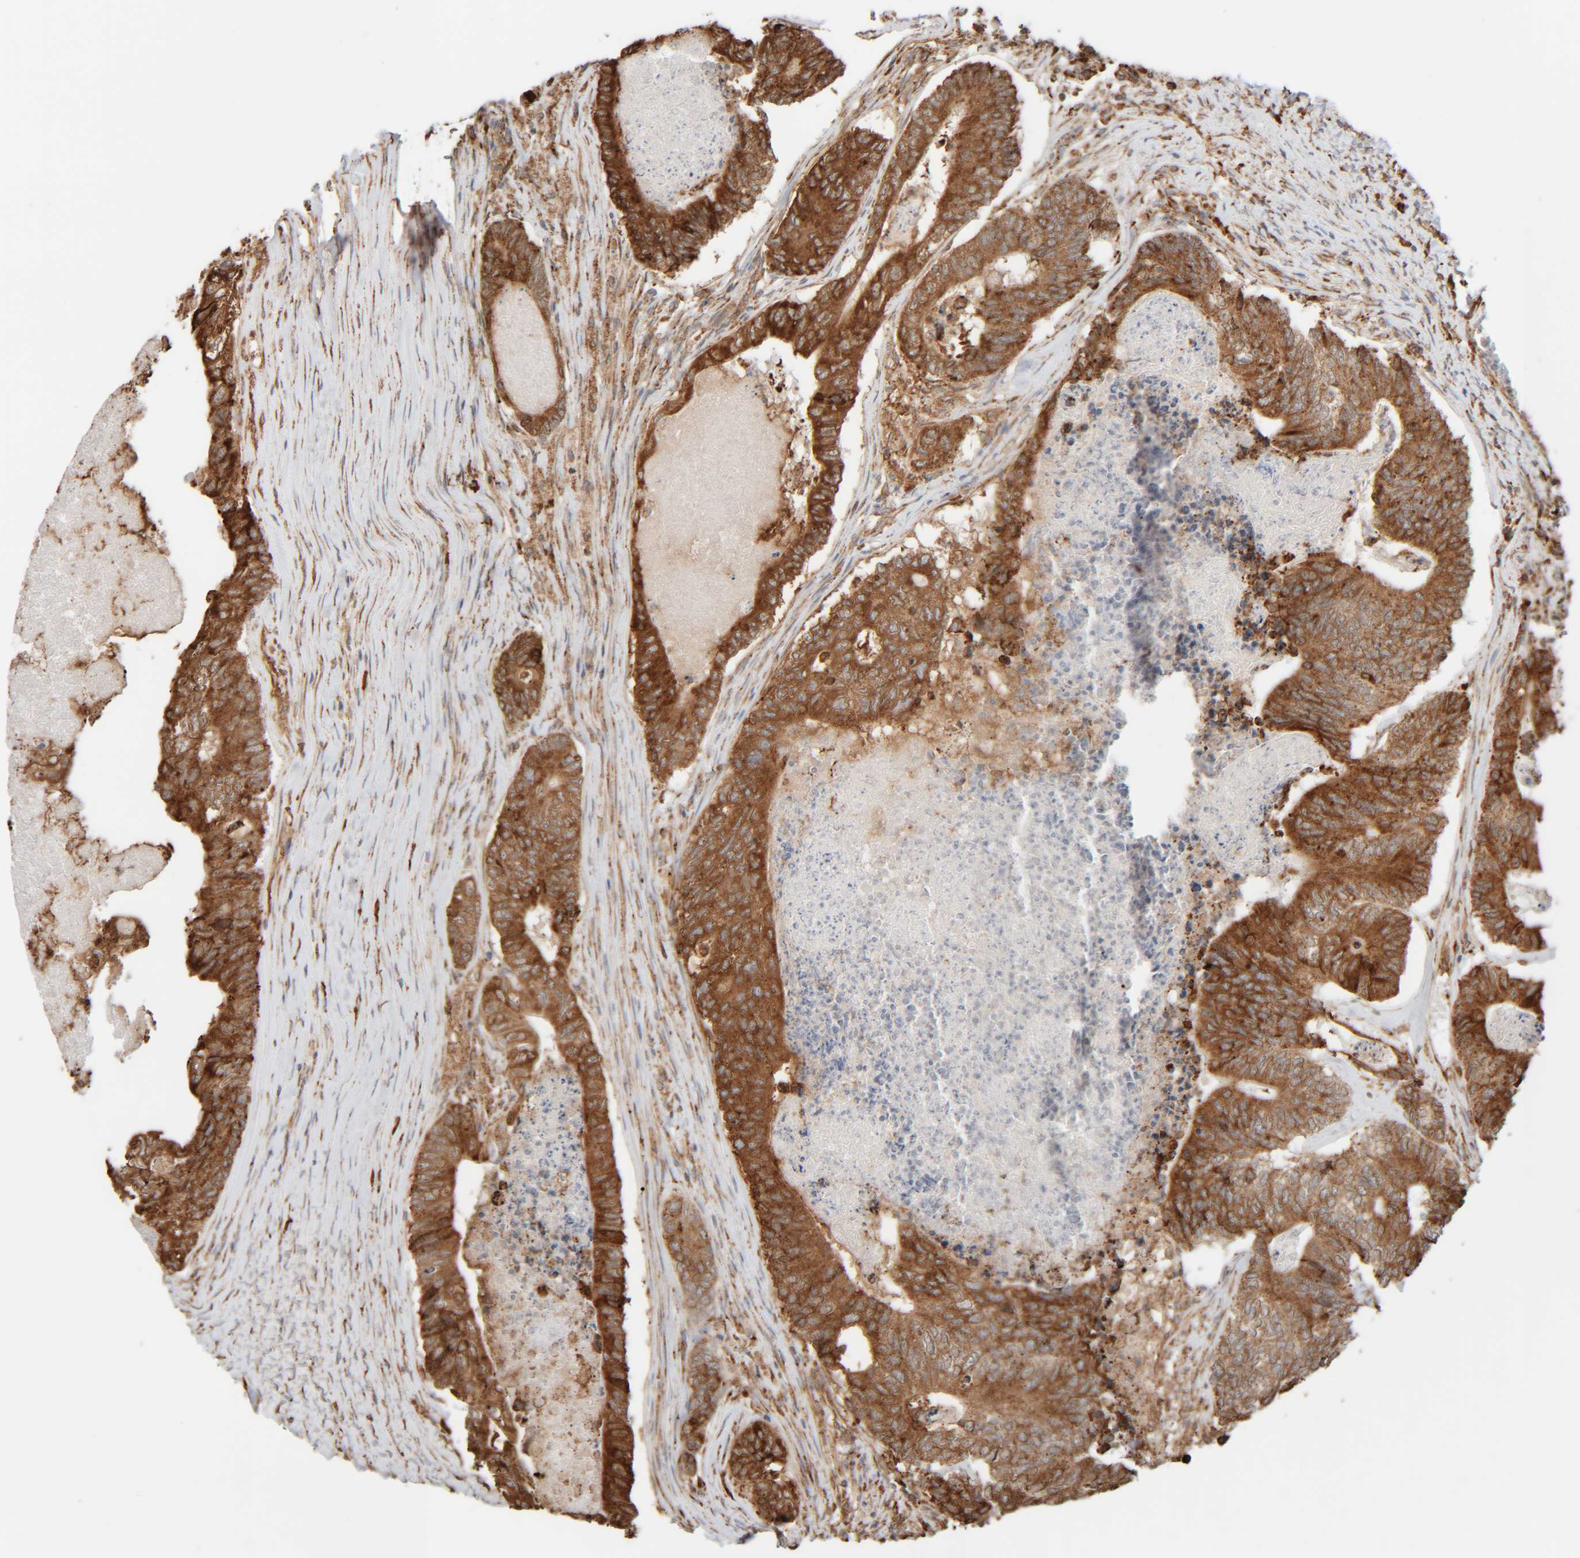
{"staining": {"intensity": "strong", "quantity": ">75%", "location": "cytoplasmic/membranous"}, "tissue": "colorectal cancer", "cell_type": "Tumor cells", "image_type": "cancer", "snomed": [{"axis": "morphology", "description": "Adenocarcinoma, NOS"}, {"axis": "topography", "description": "Colon"}], "caption": "The immunohistochemical stain shows strong cytoplasmic/membranous staining in tumor cells of colorectal cancer tissue.", "gene": "INTS1", "patient": {"sex": "female", "age": 67}}